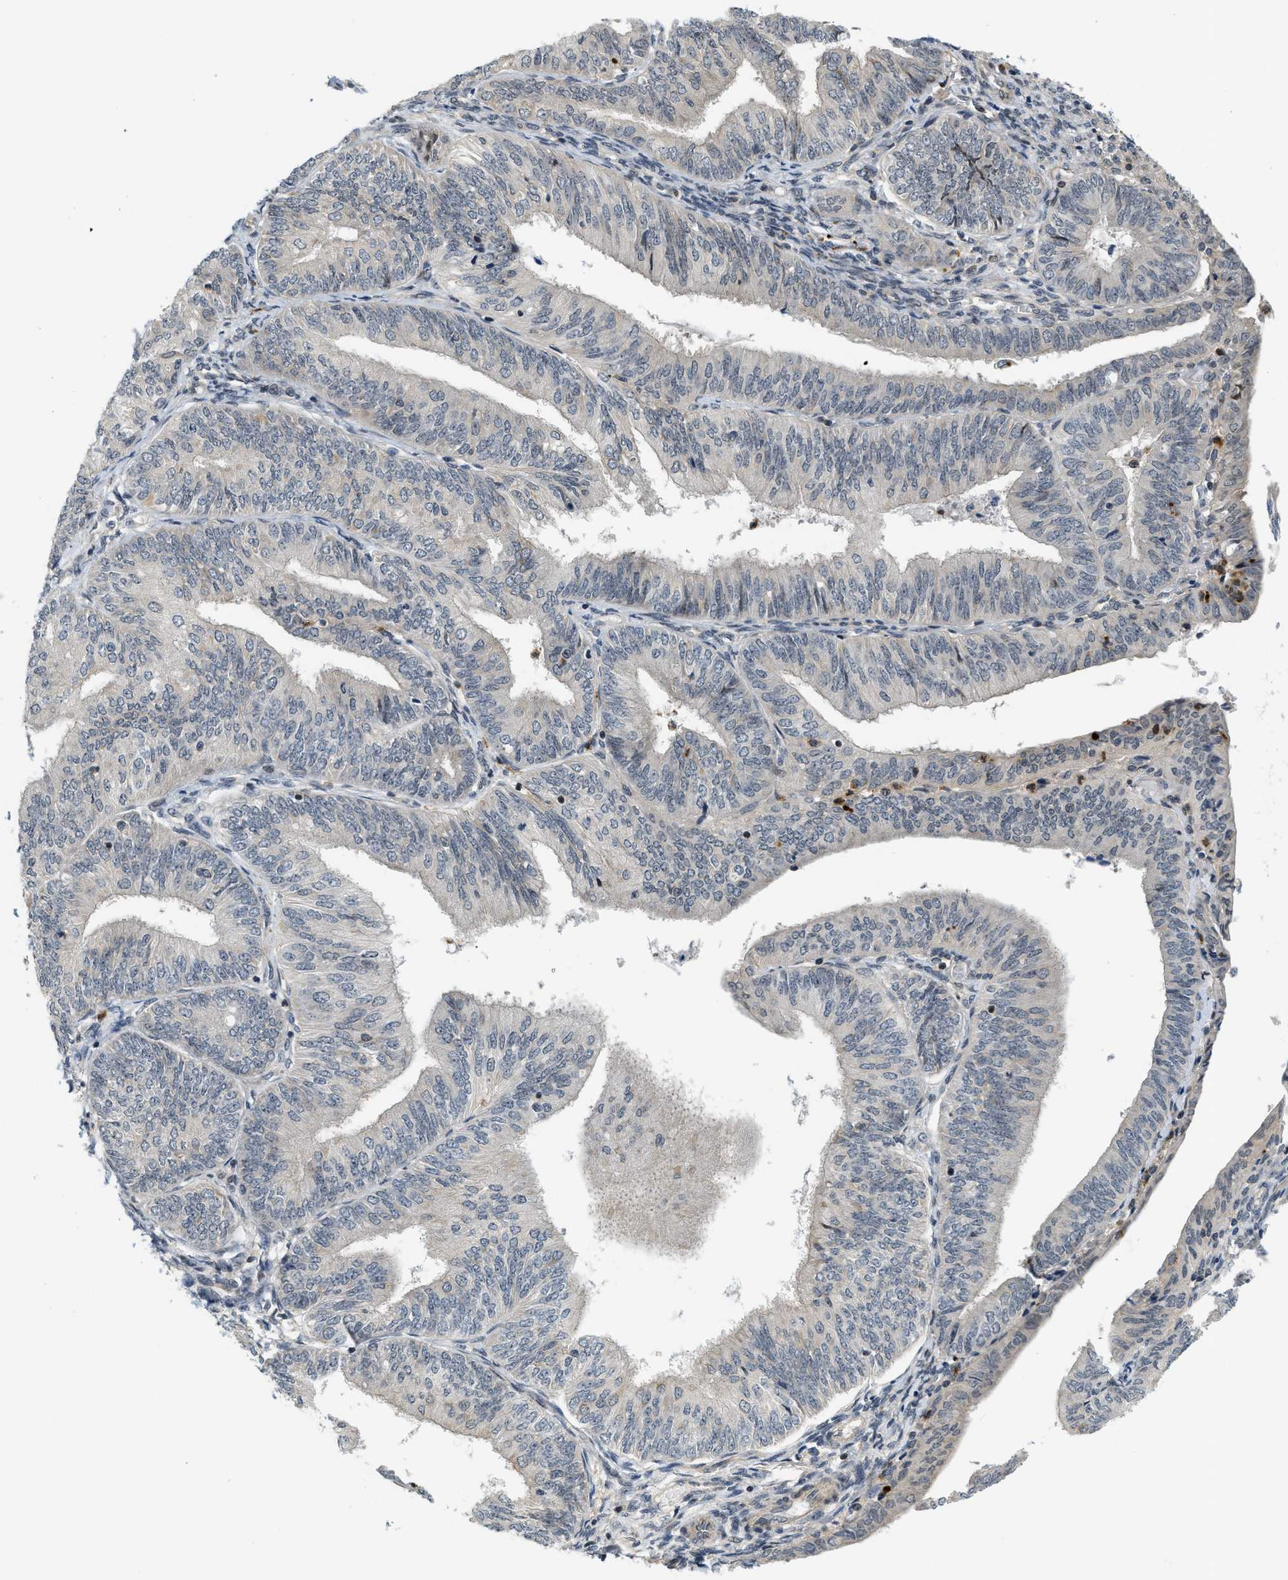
{"staining": {"intensity": "negative", "quantity": "none", "location": "none"}, "tissue": "endometrial cancer", "cell_type": "Tumor cells", "image_type": "cancer", "snomed": [{"axis": "morphology", "description": "Adenocarcinoma, NOS"}, {"axis": "topography", "description": "Endometrium"}], "caption": "Adenocarcinoma (endometrial) was stained to show a protein in brown. There is no significant expression in tumor cells.", "gene": "KMT2A", "patient": {"sex": "female", "age": 58}}